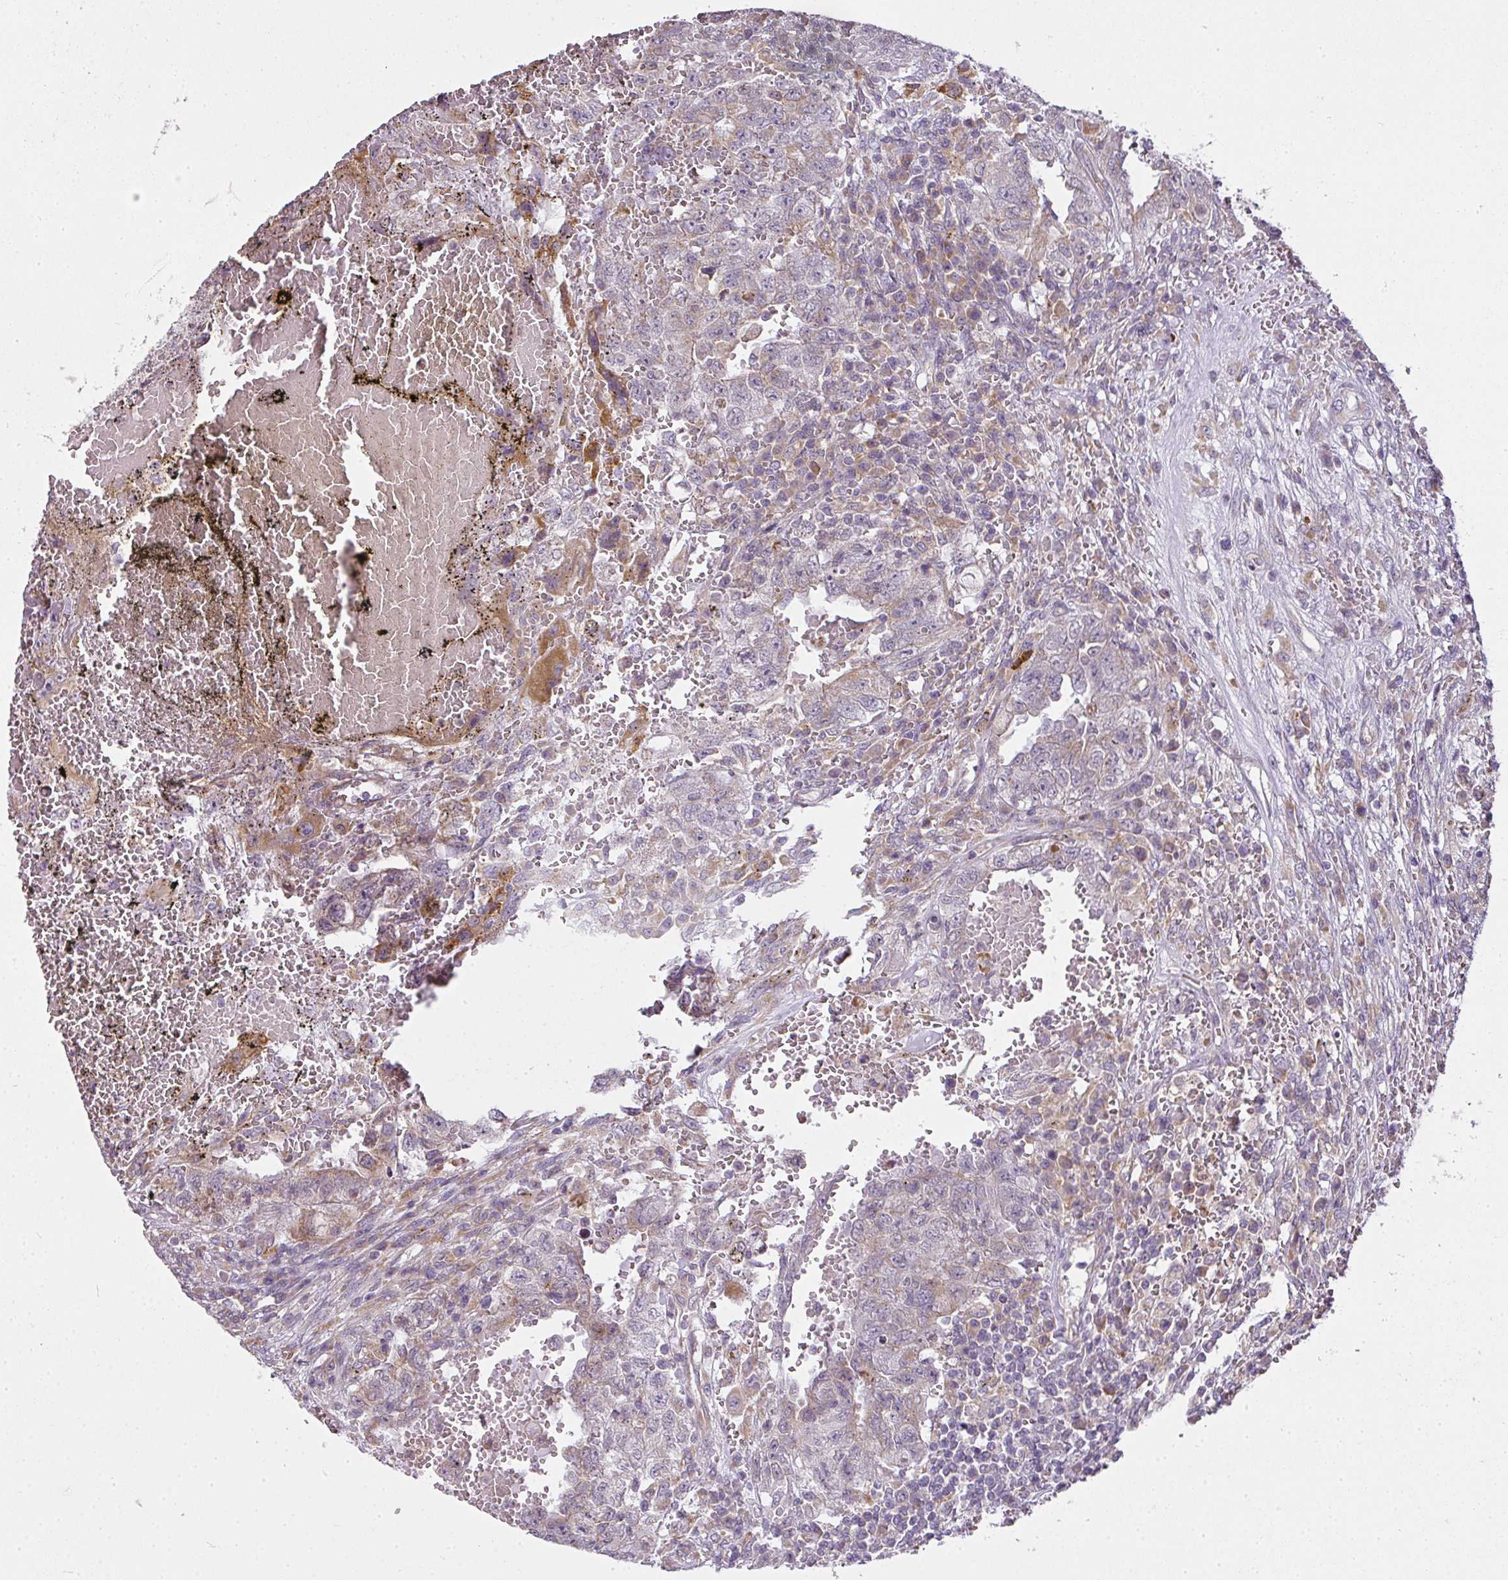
{"staining": {"intensity": "weak", "quantity": "25%-75%", "location": "cytoplasmic/membranous"}, "tissue": "testis cancer", "cell_type": "Tumor cells", "image_type": "cancer", "snomed": [{"axis": "morphology", "description": "Carcinoma, Embryonal, NOS"}, {"axis": "topography", "description": "Testis"}], "caption": "This is an image of IHC staining of testis embryonal carcinoma, which shows weak positivity in the cytoplasmic/membranous of tumor cells.", "gene": "MED19", "patient": {"sex": "male", "age": 26}}